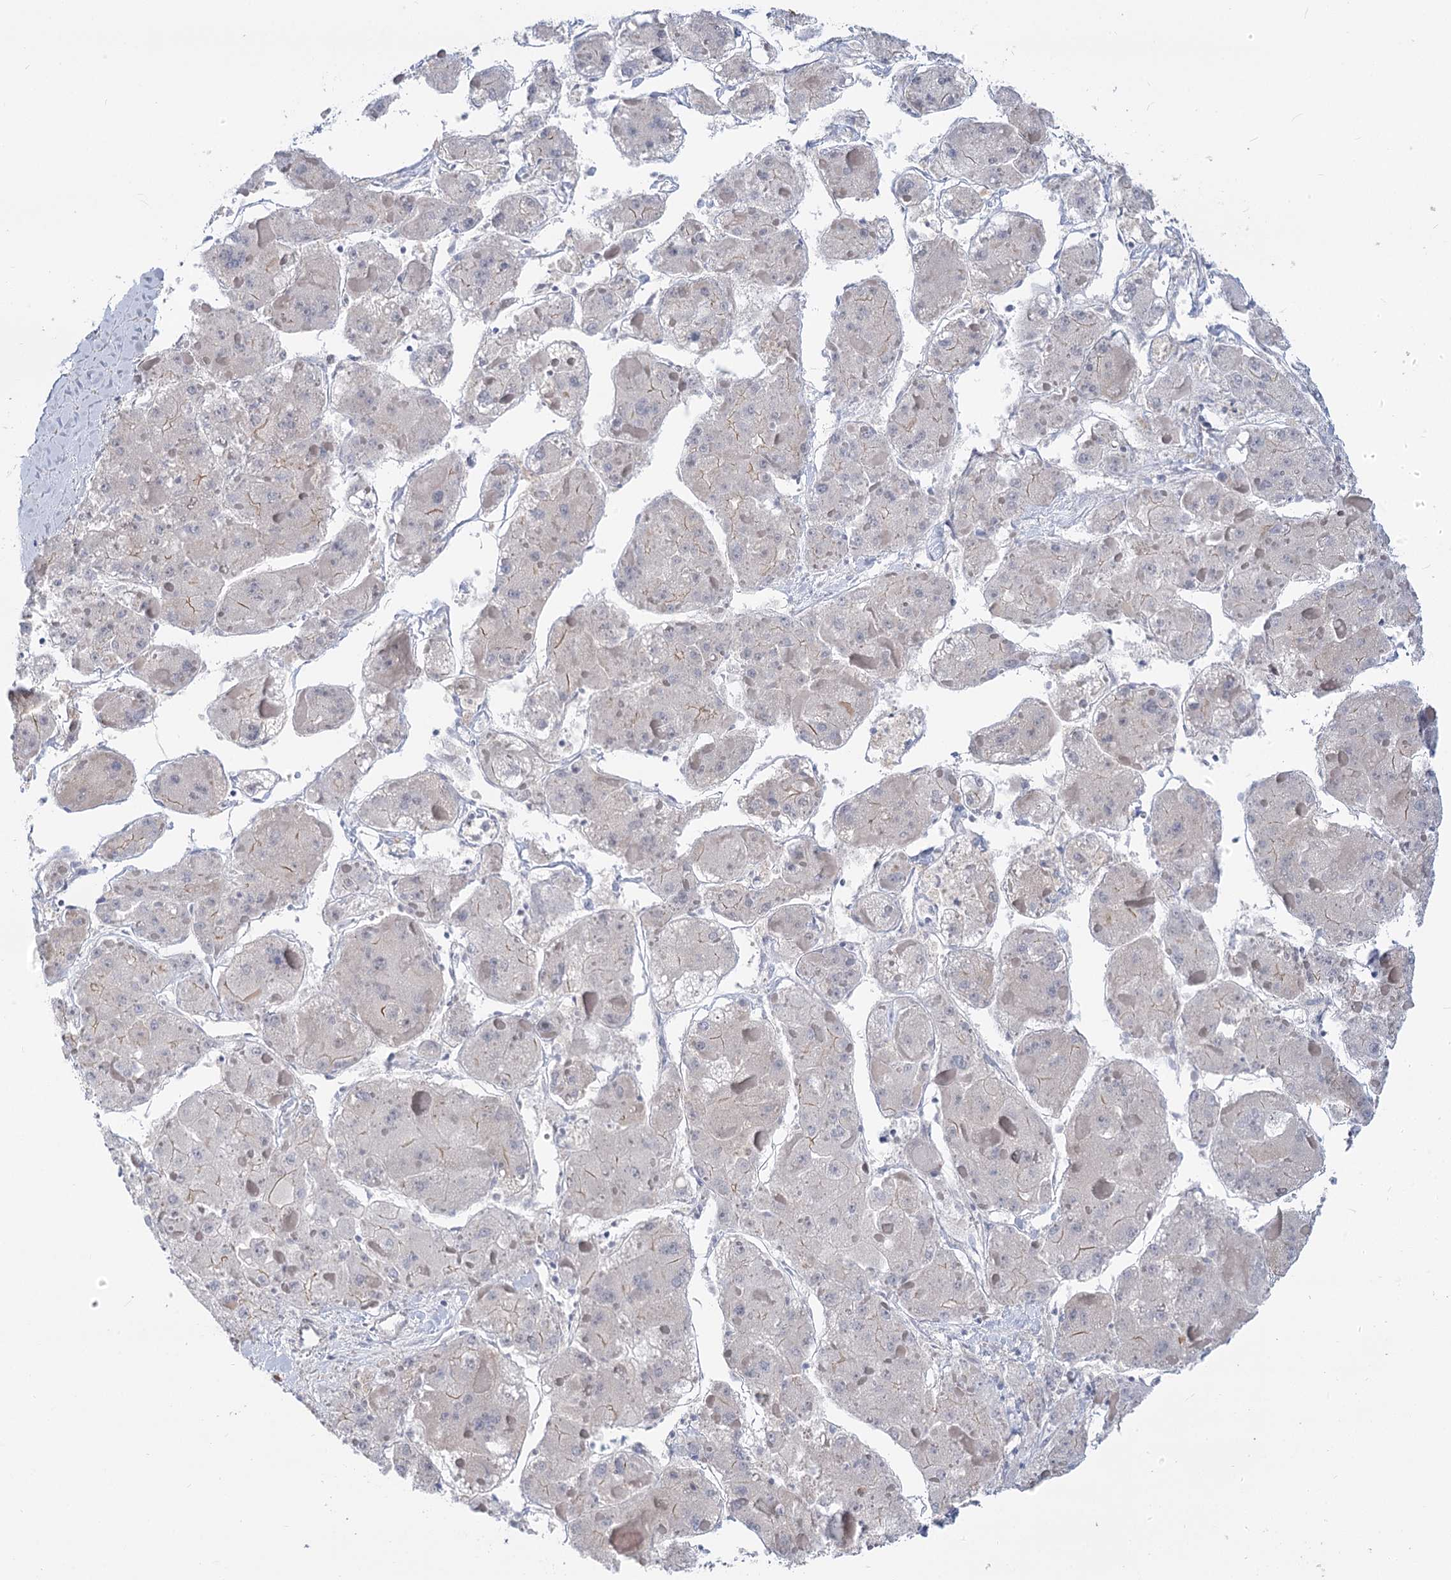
{"staining": {"intensity": "negative", "quantity": "none", "location": "none"}, "tissue": "liver cancer", "cell_type": "Tumor cells", "image_type": "cancer", "snomed": [{"axis": "morphology", "description": "Carcinoma, Hepatocellular, NOS"}, {"axis": "topography", "description": "Liver"}], "caption": "Immunohistochemistry micrograph of human liver cancer (hepatocellular carcinoma) stained for a protein (brown), which exhibits no expression in tumor cells. The staining was performed using DAB to visualize the protein expression in brown, while the nuclei were stained in blue with hematoxylin (Magnification: 20x).", "gene": "ARSI", "patient": {"sex": "female", "age": 73}}